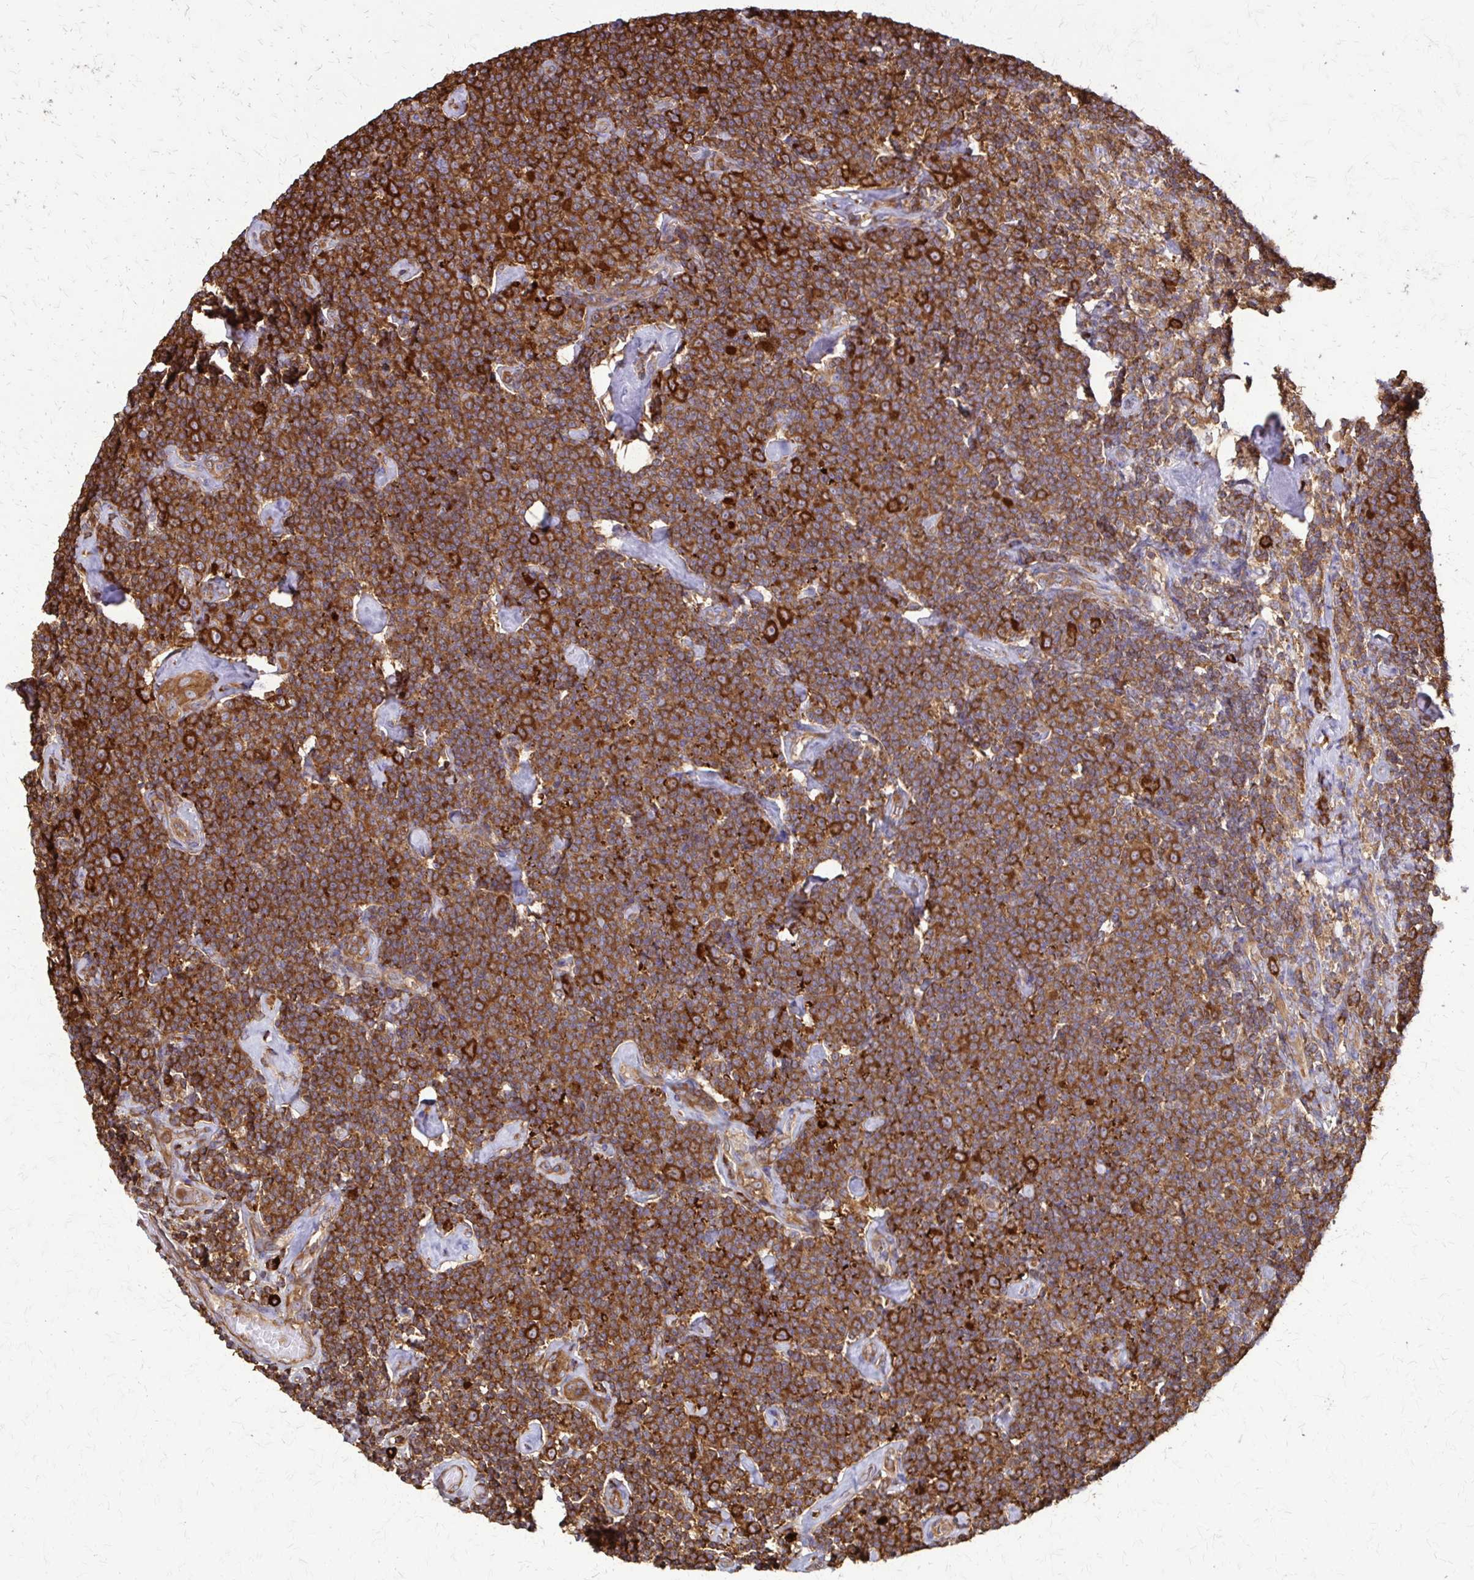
{"staining": {"intensity": "strong", "quantity": ">75%", "location": "cytoplasmic/membranous"}, "tissue": "lymphoma", "cell_type": "Tumor cells", "image_type": "cancer", "snomed": [{"axis": "morphology", "description": "Malignant lymphoma, non-Hodgkin's type, Low grade"}, {"axis": "topography", "description": "Lymph node"}], "caption": "Human lymphoma stained with a brown dye displays strong cytoplasmic/membranous positive positivity in about >75% of tumor cells.", "gene": "EEF2", "patient": {"sex": "male", "age": 81}}